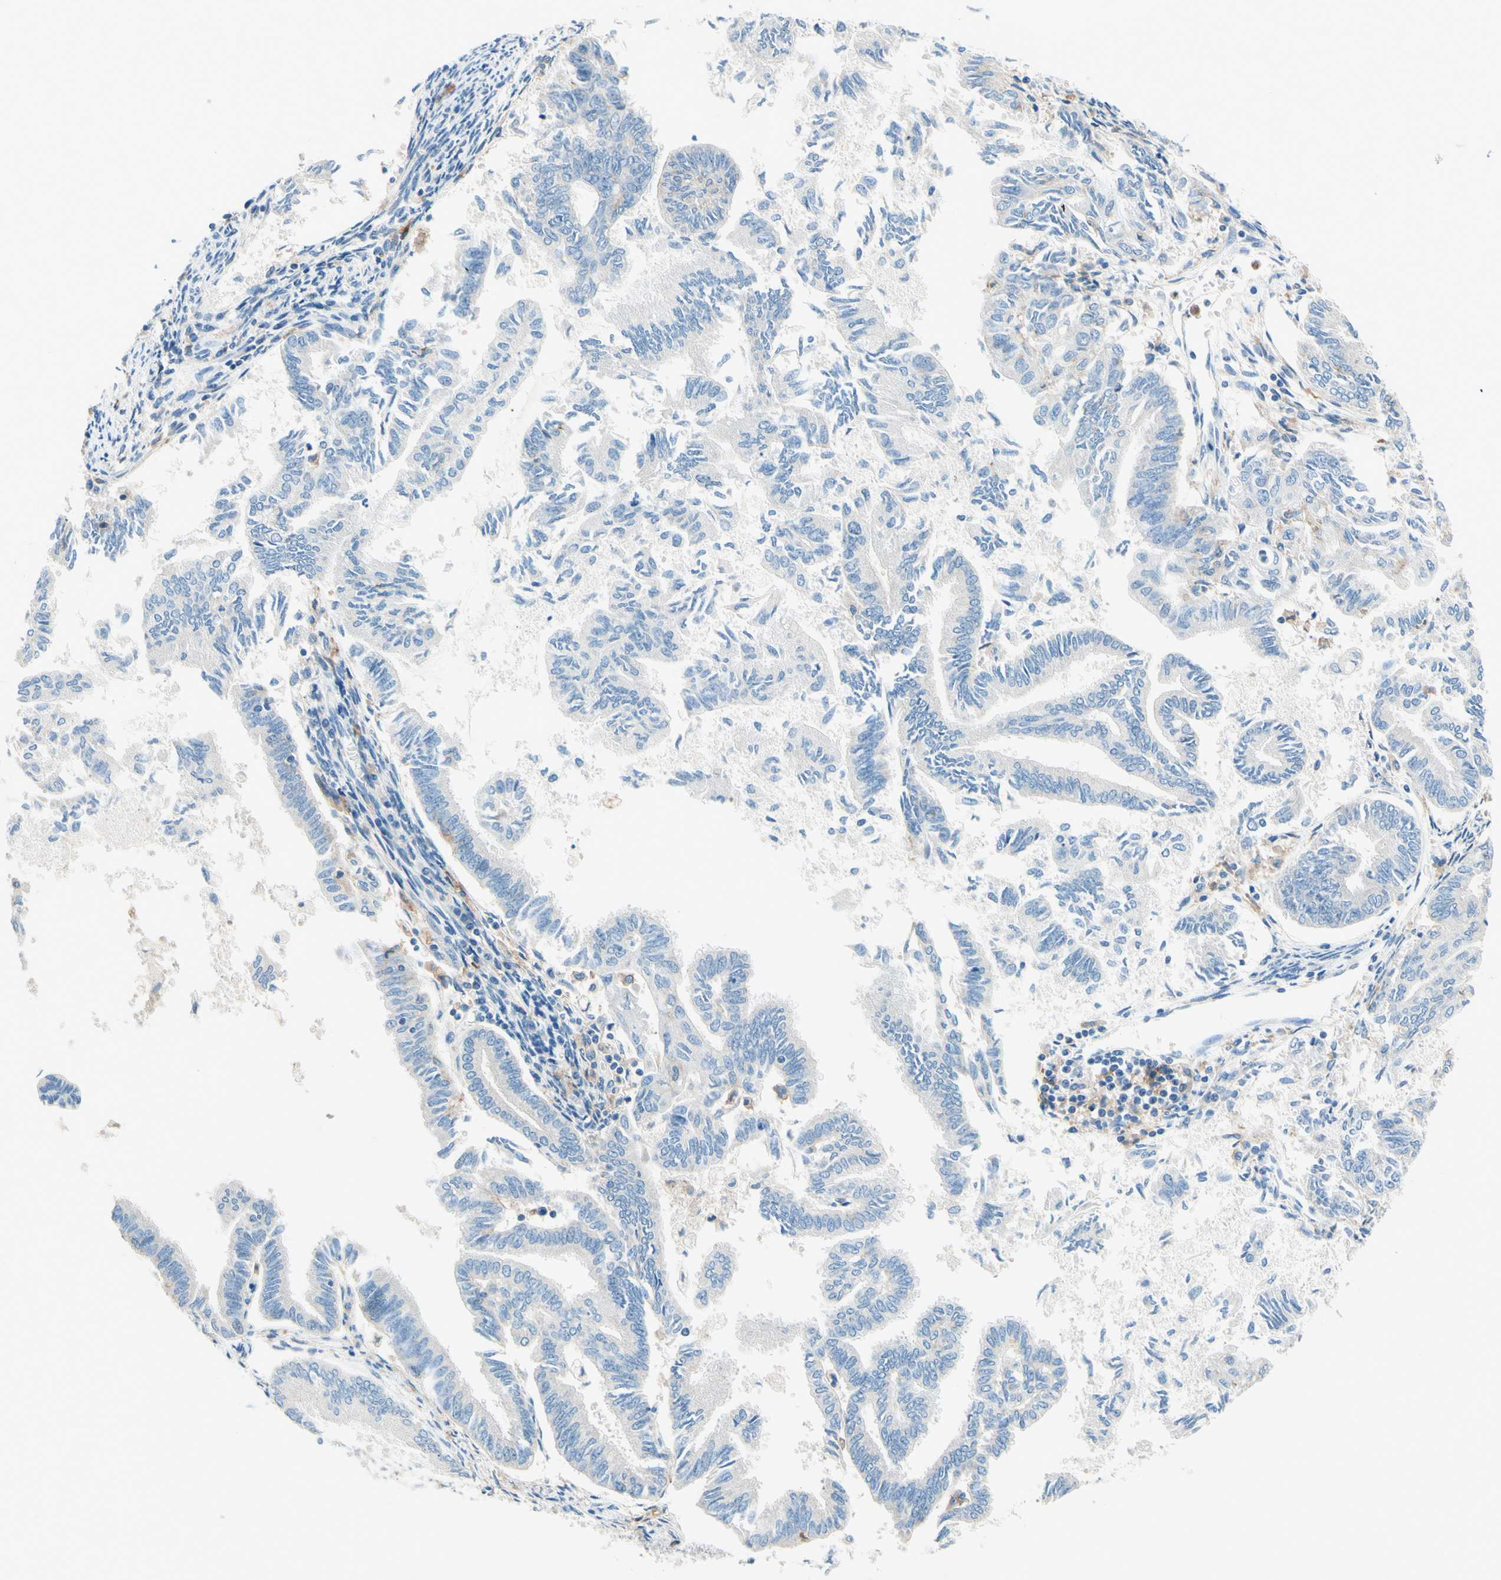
{"staining": {"intensity": "negative", "quantity": "none", "location": "none"}, "tissue": "endometrial cancer", "cell_type": "Tumor cells", "image_type": "cancer", "snomed": [{"axis": "morphology", "description": "Adenocarcinoma, NOS"}, {"axis": "topography", "description": "Endometrium"}], "caption": "This micrograph is of endometrial cancer (adenocarcinoma) stained with immunohistochemistry (IHC) to label a protein in brown with the nuclei are counter-stained blue. There is no expression in tumor cells.", "gene": "SIGLEC9", "patient": {"sex": "female", "age": 86}}